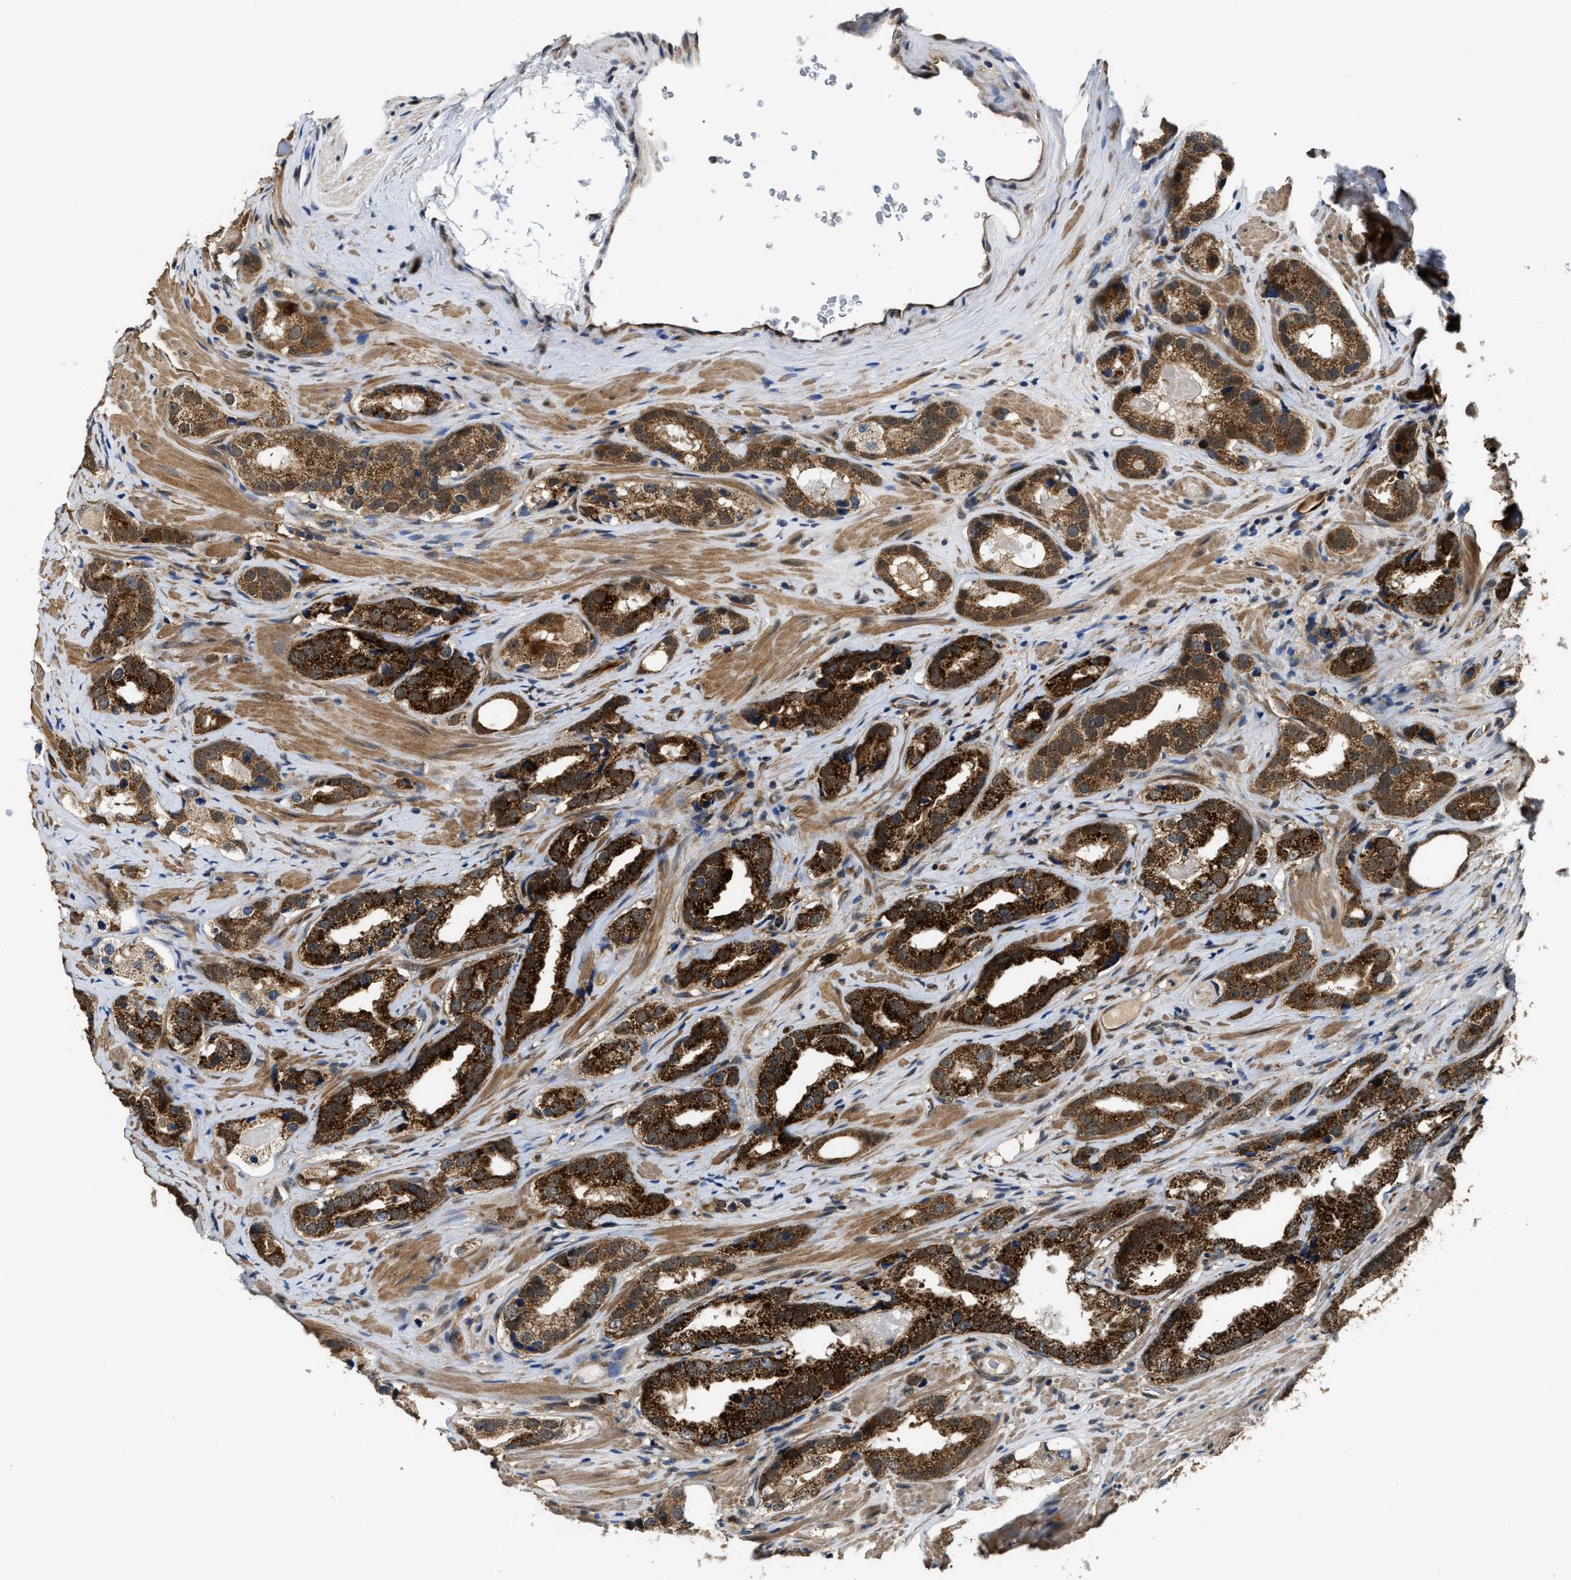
{"staining": {"intensity": "strong", "quantity": ">75%", "location": "cytoplasmic/membranous"}, "tissue": "prostate cancer", "cell_type": "Tumor cells", "image_type": "cancer", "snomed": [{"axis": "morphology", "description": "Adenocarcinoma, High grade"}, {"axis": "topography", "description": "Prostate"}], "caption": "An image of human adenocarcinoma (high-grade) (prostate) stained for a protein demonstrates strong cytoplasmic/membranous brown staining in tumor cells. (DAB IHC with brightfield microscopy, high magnification).", "gene": "PPA1", "patient": {"sex": "male", "age": 63}}